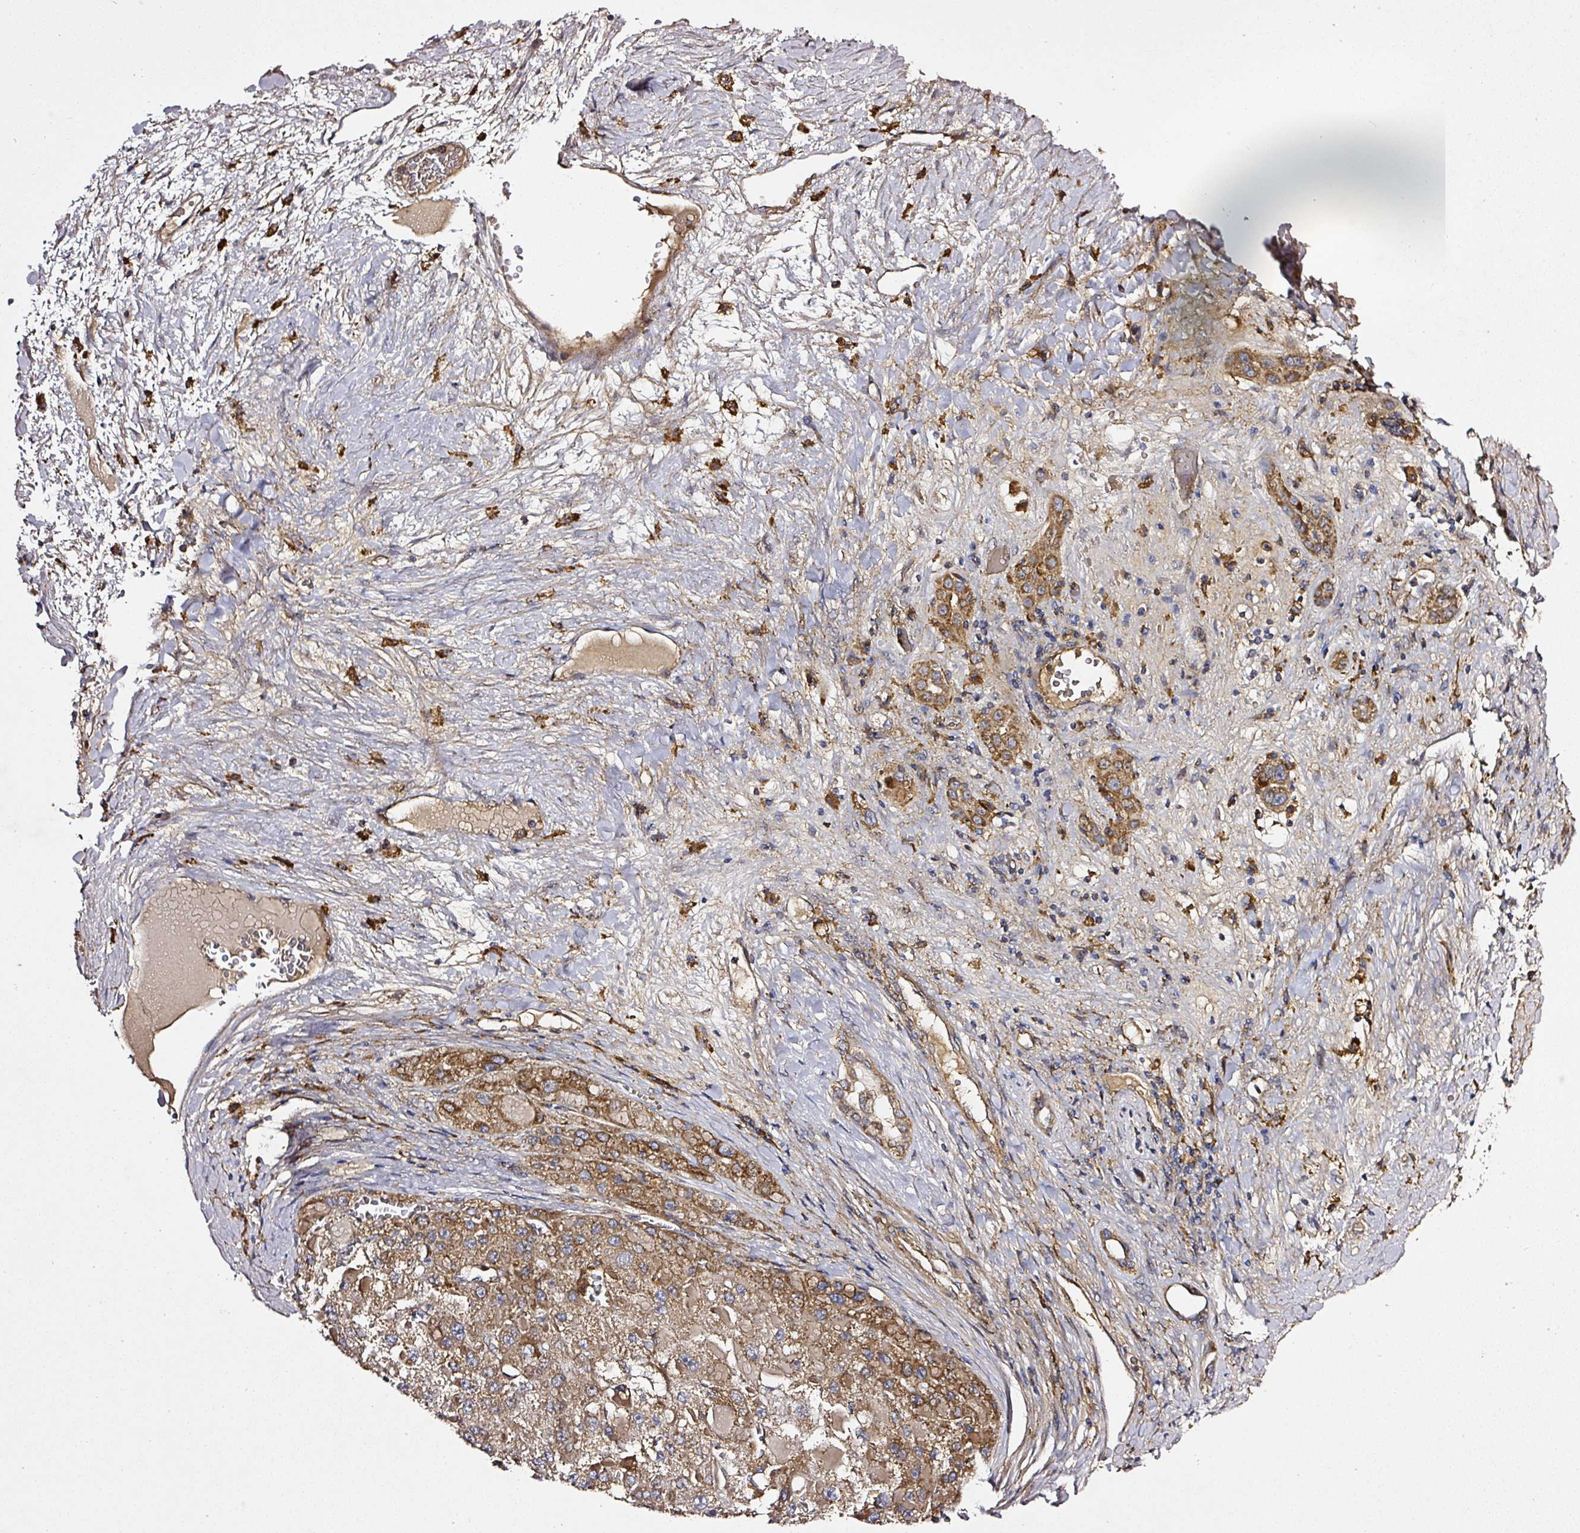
{"staining": {"intensity": "moderate", "quantity": ">75%", "location": "cytoplasmic/membranous"}, "tissue": "liver cancer", "cell_type": "Tumor cells", "image_type": "cancer", "snomed": [{"axis": "morphology", "description": "Carcinoma, Hepatocellular, NOS"}, {"axis": "topography", "description": "Liver"}], "caption": "A brown stain shows moderate cytoplasmic/membranous expression of a protein in liver cancer (hepatocellular carcinoma) tumor cells.", "gene": "ZNF513", "patient": {"sex": "female", "age": 73}}